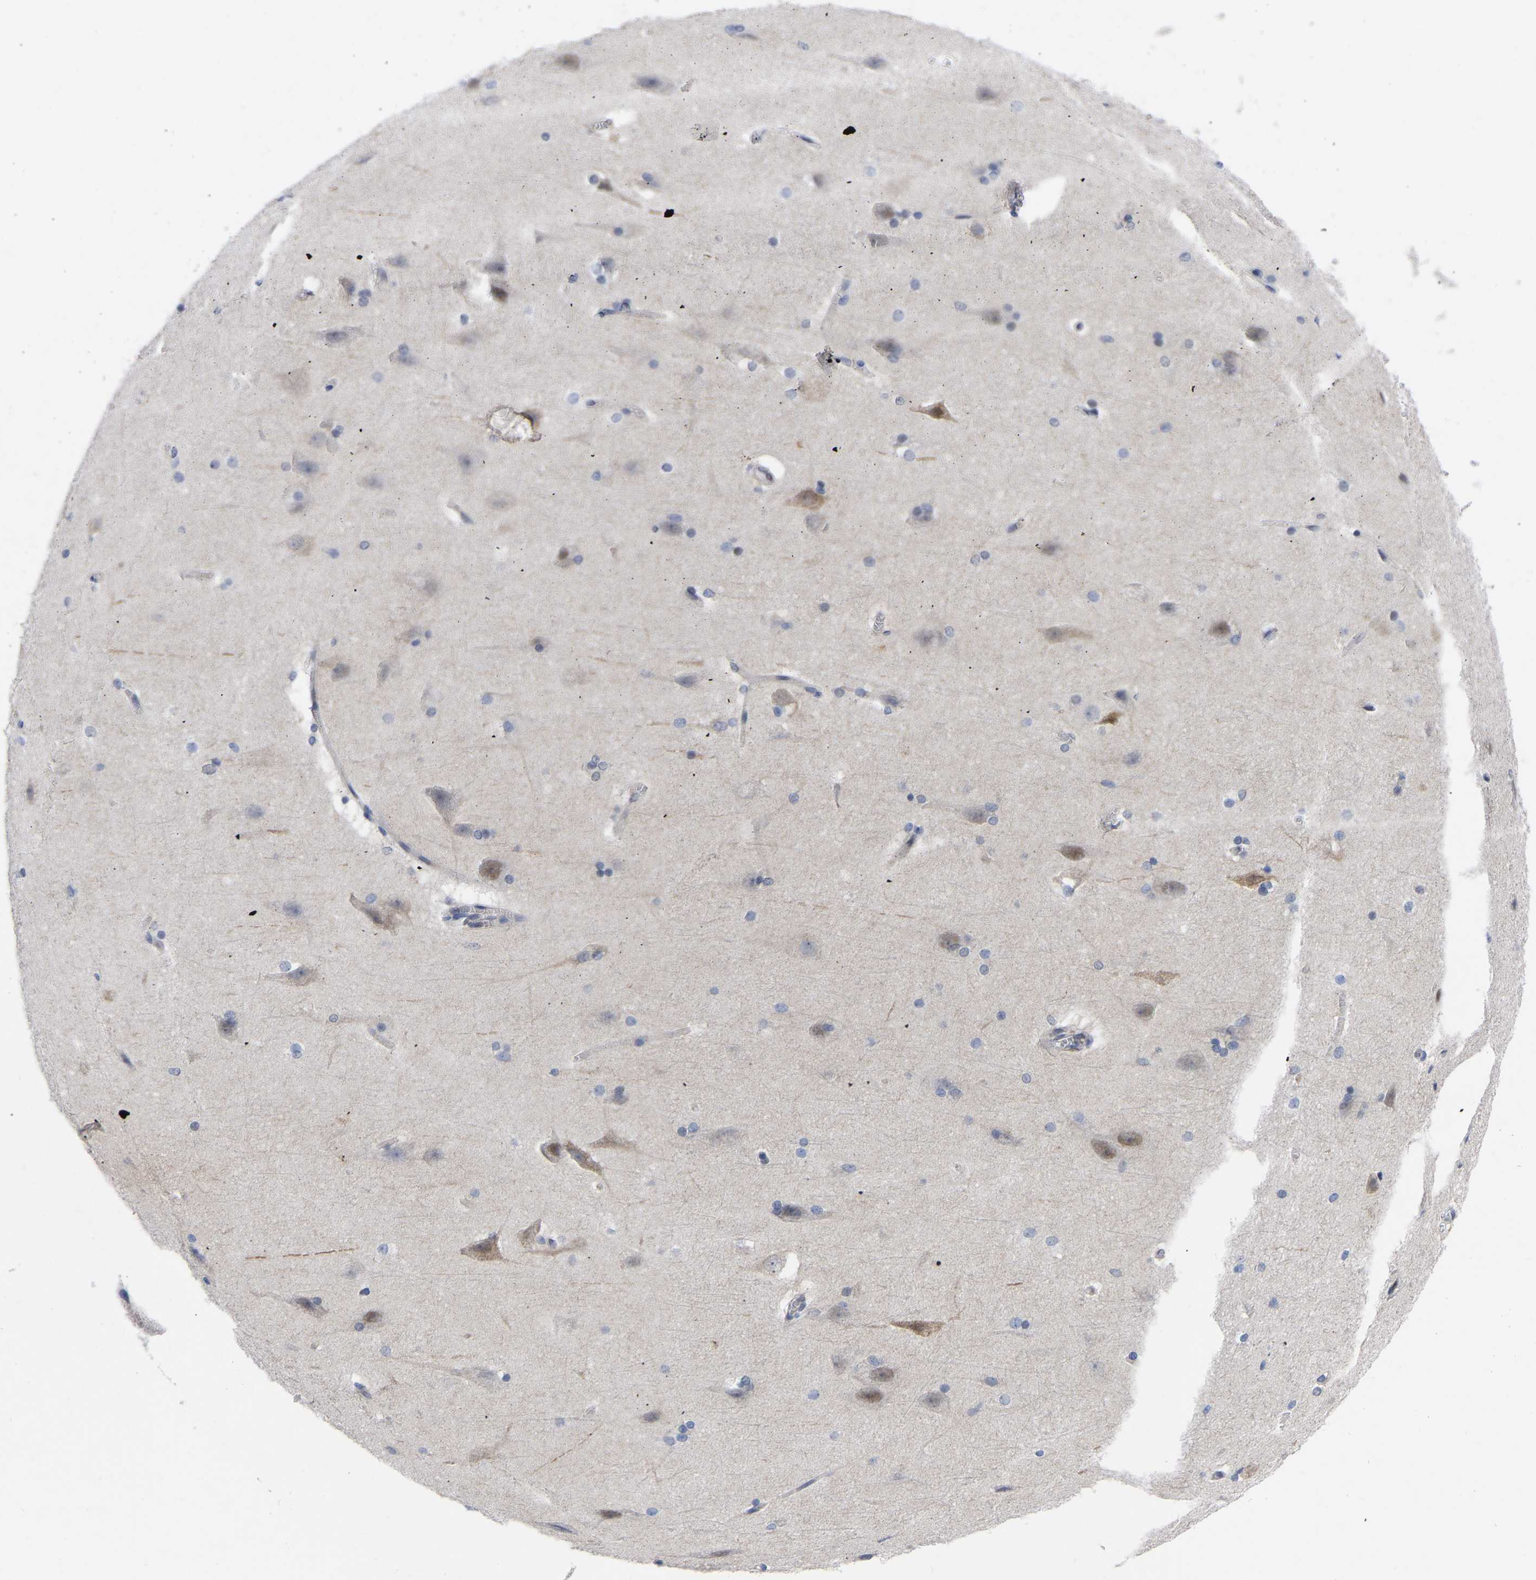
{"staining": {"intensity": "weak", "quantity": "25%-75%", "location": "cytoplasmic/membranous"}, "tissue": "cerebral cortex", "cell_type": "Endothelial cells", "image_type": "normal", "snomed": [{"axis": "morphology", "description": "Normal tissue, NOS"}, {"axis": "topography", "description": "Cerebral cortex"}, {"axis": "topography", "description": "Hippocampus"}], "caption": "Protein expression analysis of unremarkable cerebral cortex displays weak cytoplasmic/membranous staining in approximately 25%-75% of endothelial cells. The protein is stained brown, and the nuclei are stained in blue (DAB IHC with brightfield microscopy, high magnification).", "gene": "TCP1", "patient": {"sex": "female", "age": 19}}